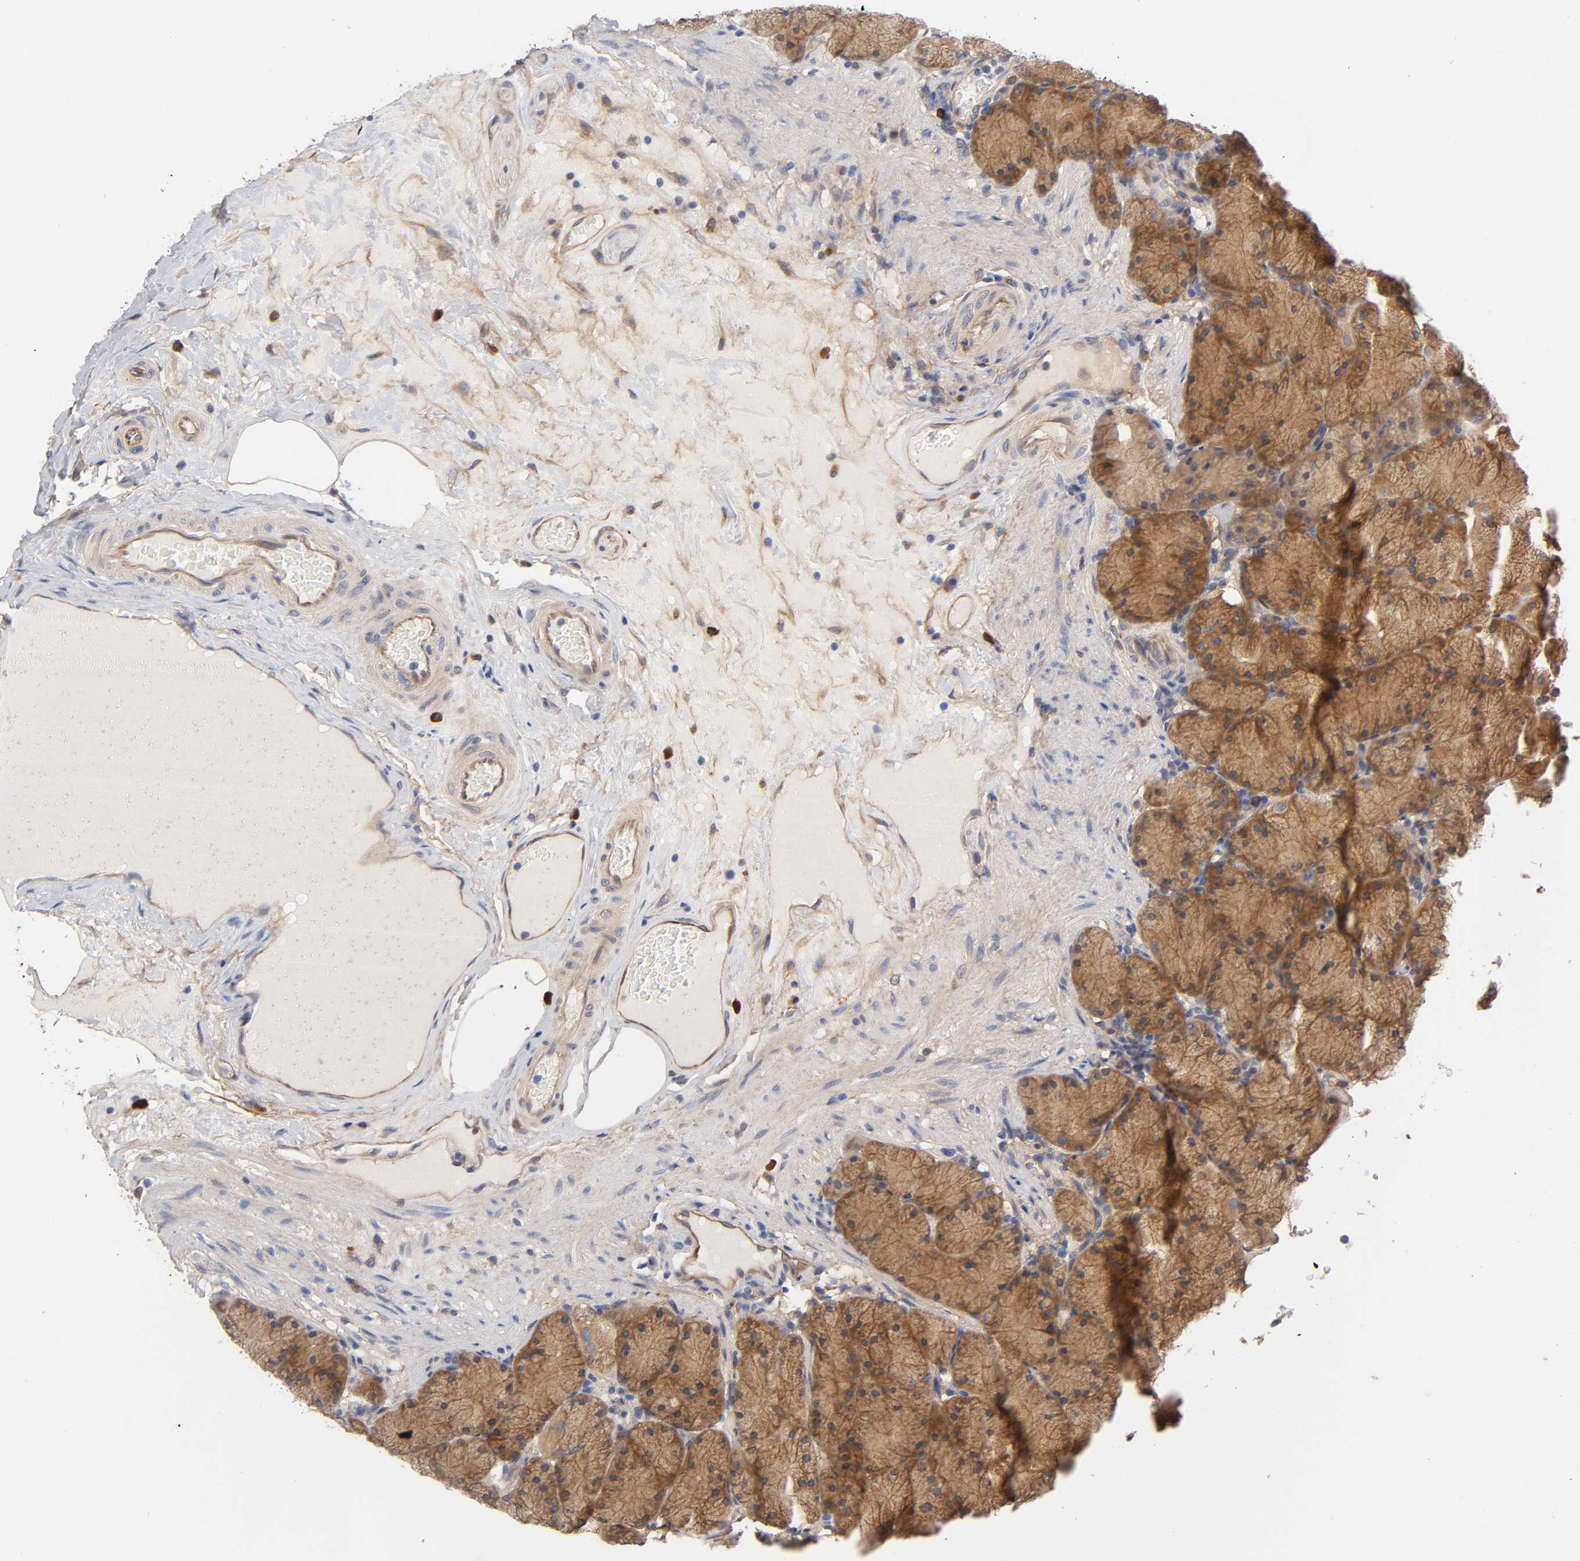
{"staining": {"intensity": "moderate", "quantity": ">75%", "location": "cytoplasmic/membranous"}, "tissue": "stomach", "cell_type": "Glandular cells", "image_type": "normal", "snomed": [{"axis": "morphology", "description": "Normal tissue, NOS"}, {"axis": "topography", "description": "Stomach, upper"}], "caption": "The immunohistochemical stain shows moderate cytoplasmic/membranous expression in glandular cells of benign stomach. The protein is shown in brown color, while the nuclei are stained blue.", "gene": "RAB13", "patient": {"sex": "female", "age": 56}}